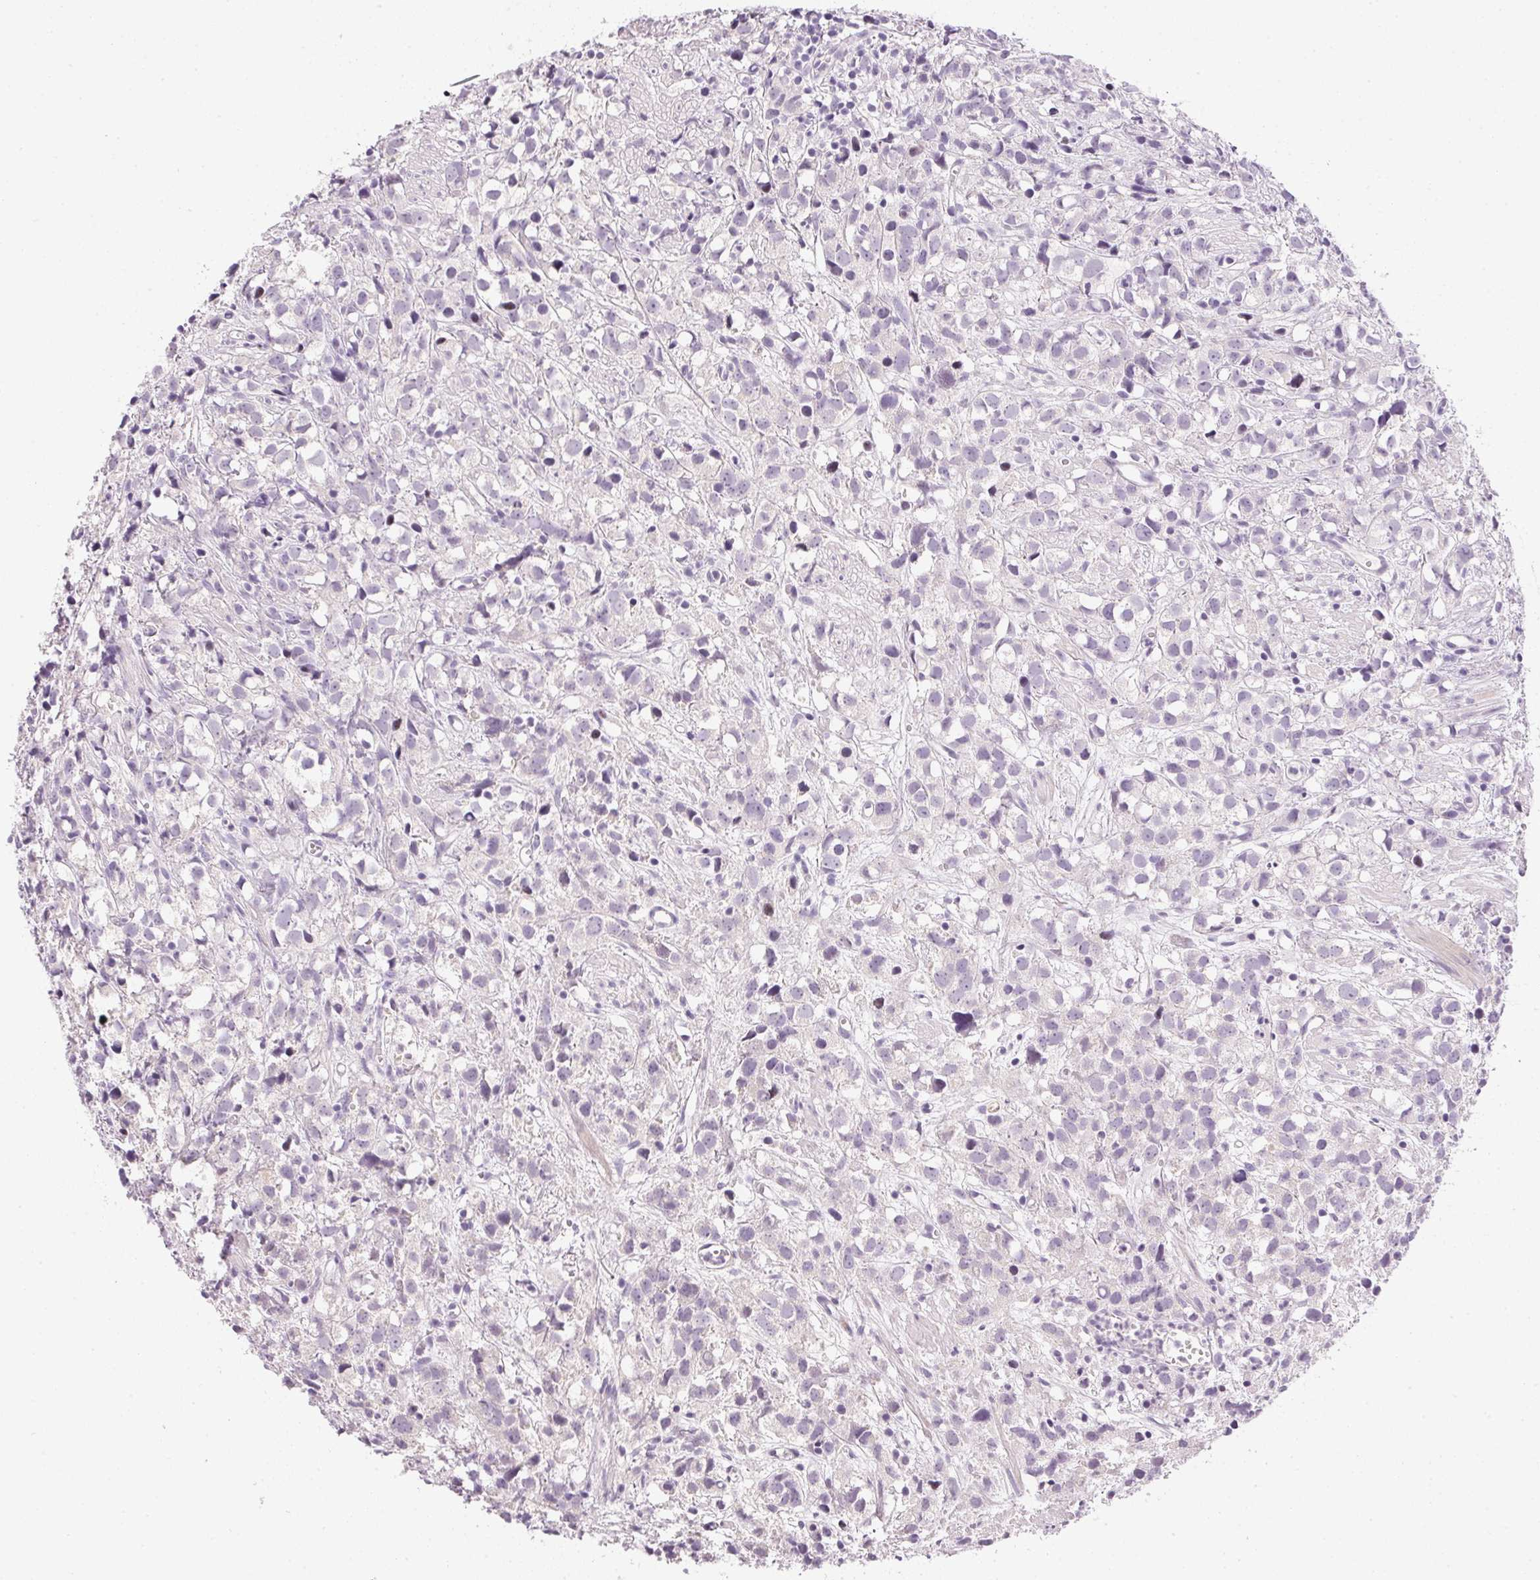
{"staining": {"intensity": "negative", "quantity": "none", "location": "none"}, "tissue": "prostate cancer", "cell_type": "Tumor cells", "image_type": "cancer", "snomed": [{"axis": "morphology", "description": "Adenocarcinoma, High grade"}, {"axis": "topography", "description": "Prostate"}], "caption": "High power microscopy photomicrograph of an immunohistochemistry photomicrograph of adenocarcinoma (high-grade) (prostate), revealing no significant expression in tumor cells.", "gene": "GSDMC", "patient": {"sex": "male", "age": 68}}